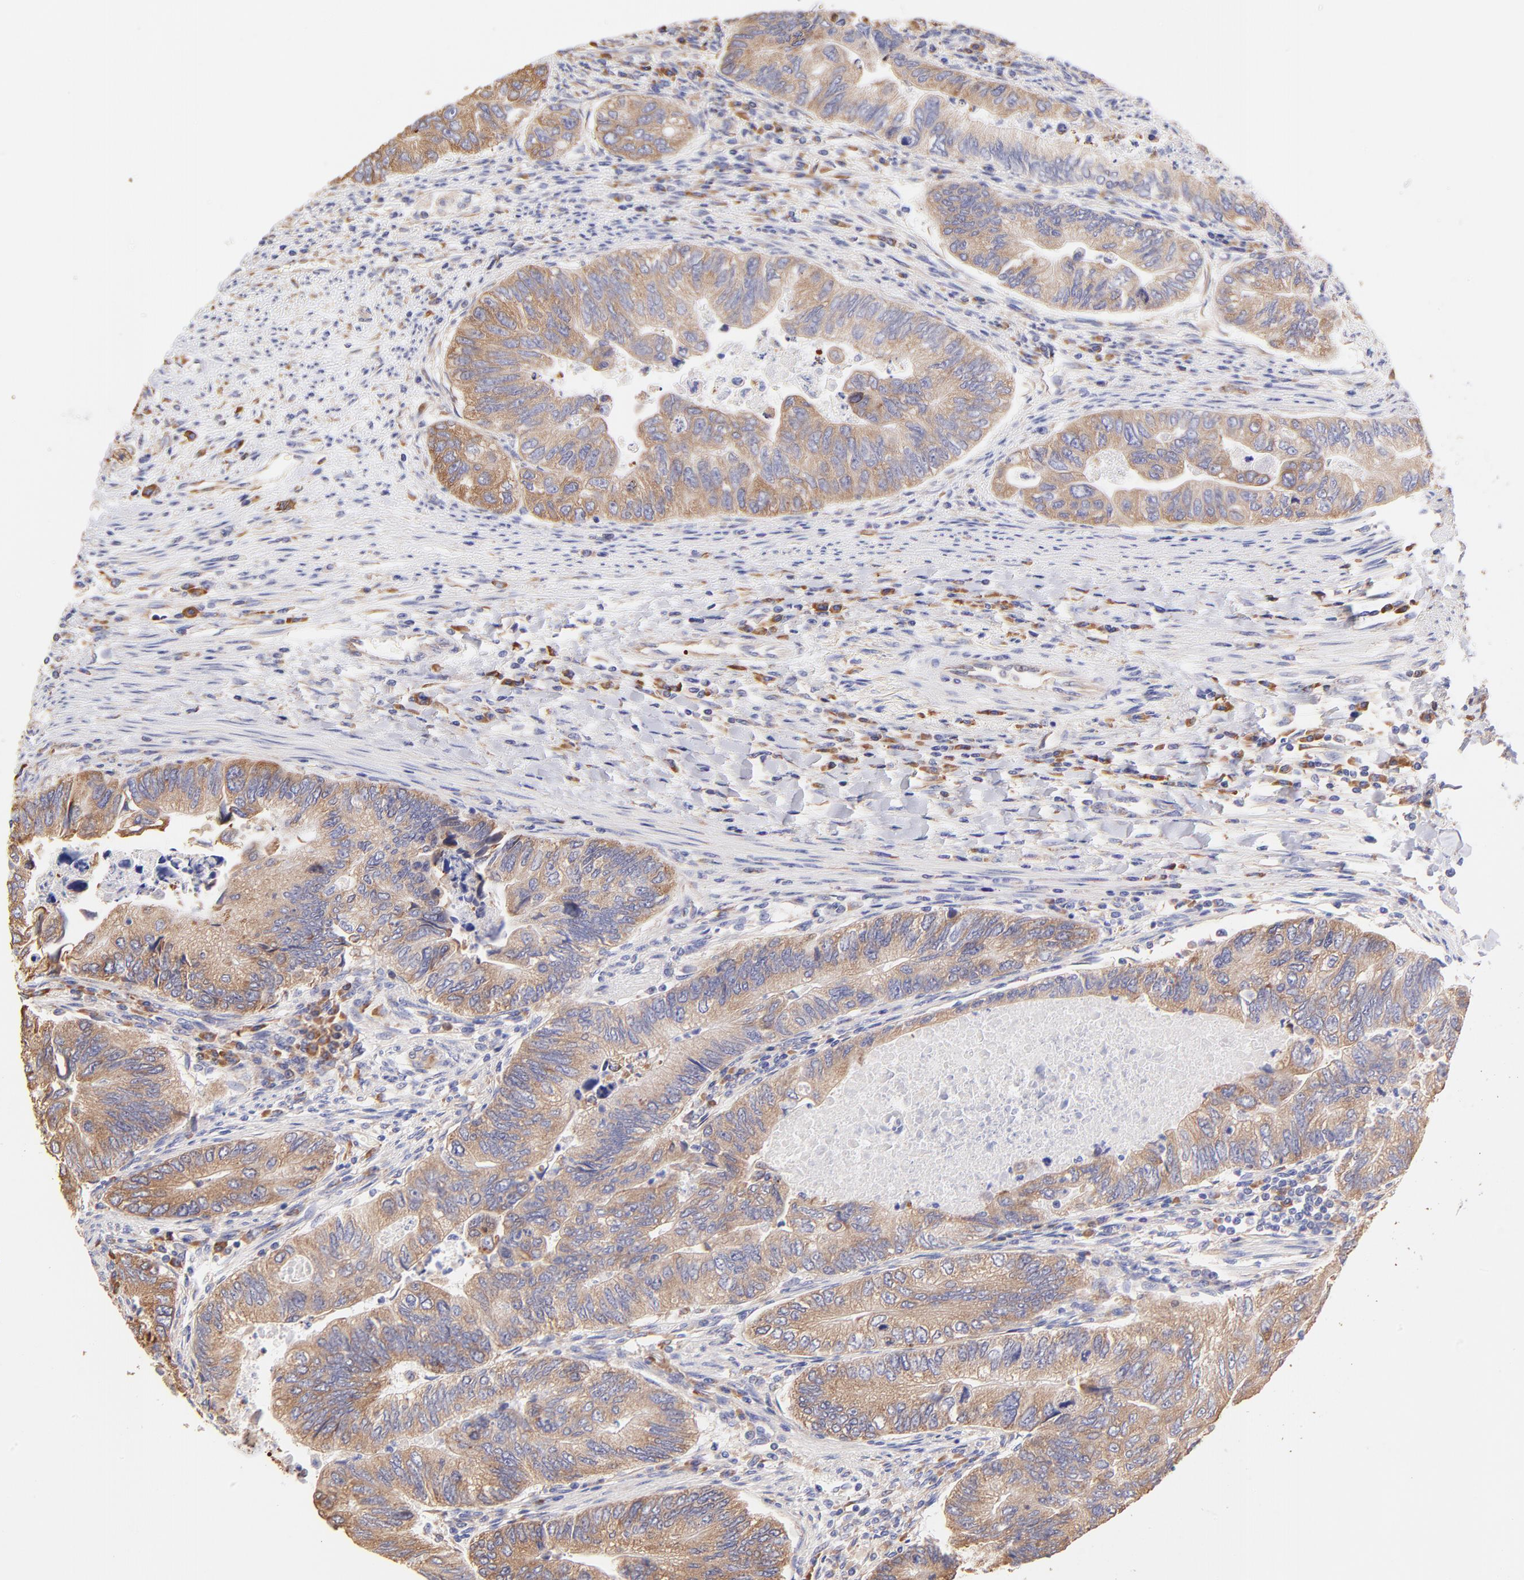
{"staining": {"intensity": "moderate", "quantity": ">75%", "location": "cytoplasmic/membranous"}, "tissue": "colorectal cancer", "cell_type": "Tumor cells", "image_type": "cancer", "snomed": [{"axis": "morphology", "description": "Adenocarcinoma, NOS"}, {"axis": "topography", "description": "Colon"}], "caption": "IHC staining of adenocarcinoma (colorectal), which reveals medium levels of moderate cytoplasmic/membranous expression in about >75% of tumor cells indicating moderate cytoplasmic/membranous protein positivity. The staining was performed using DAB (brown) for protein detection and nuclei were counterstained in hematoxylin (blue).", "gene": "RPL30", "patient": {"sex": "female", "age": 11}}